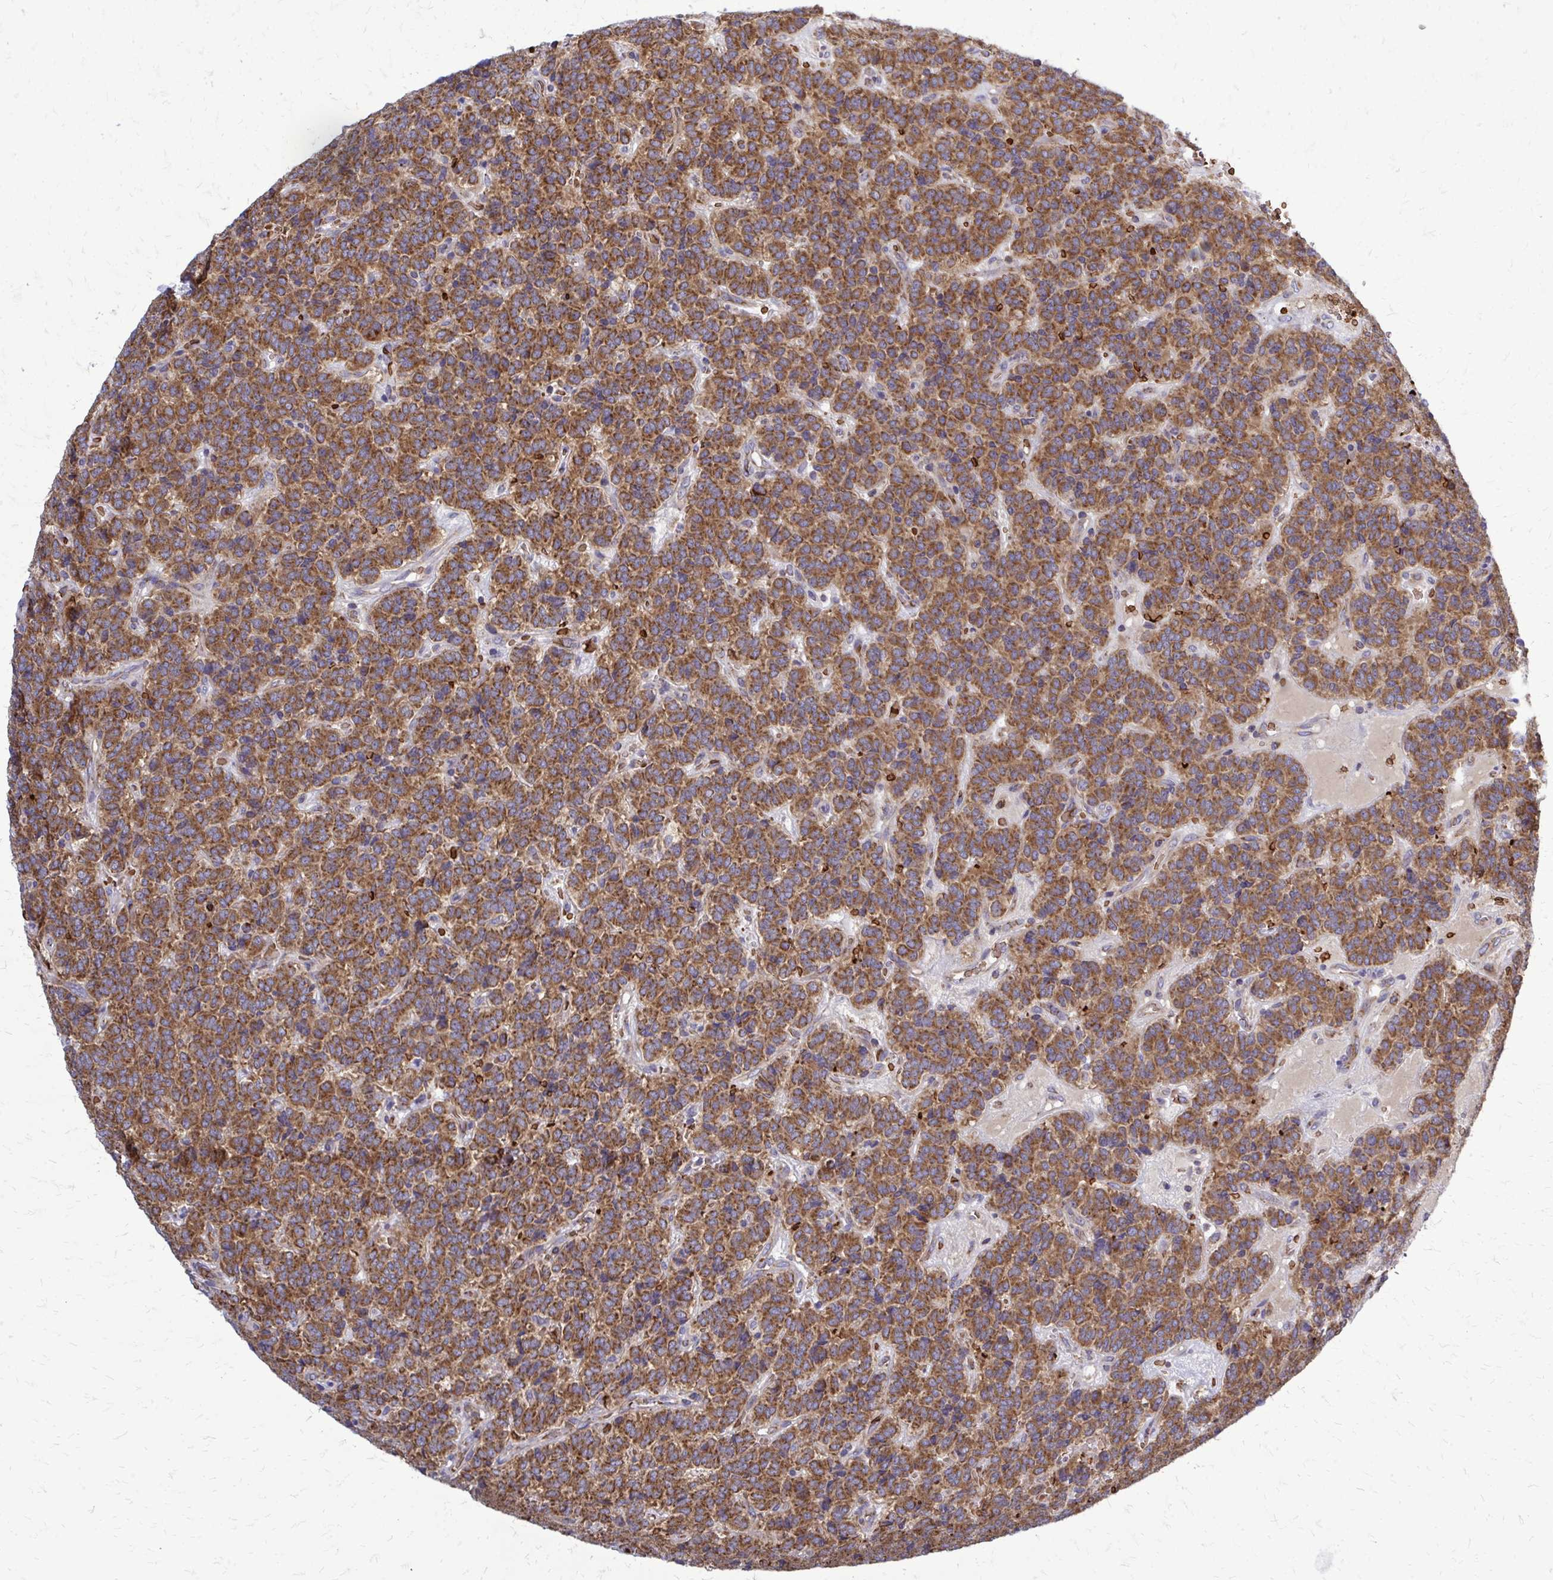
{"staining": {"intensity": "strong", "quantity": ">75%", "location": "cytoplasmic/membranous"}, "tissue": "carcinoid", "cell_type": "Tumor cells", "image_type": "cancer", "snomed": [{"axis": "morphology", "description": "Carcinoid, malignant, NOS"}, {"axis": "topography", "description": "Pancreas"}], "caption": "A micrograph of carcinoid stained for a protein displays strong cytoplasmic/membranous brown staining in tumor cells.", "gene": "PDK4", "patient": {"sex": "male", "age": 36}}